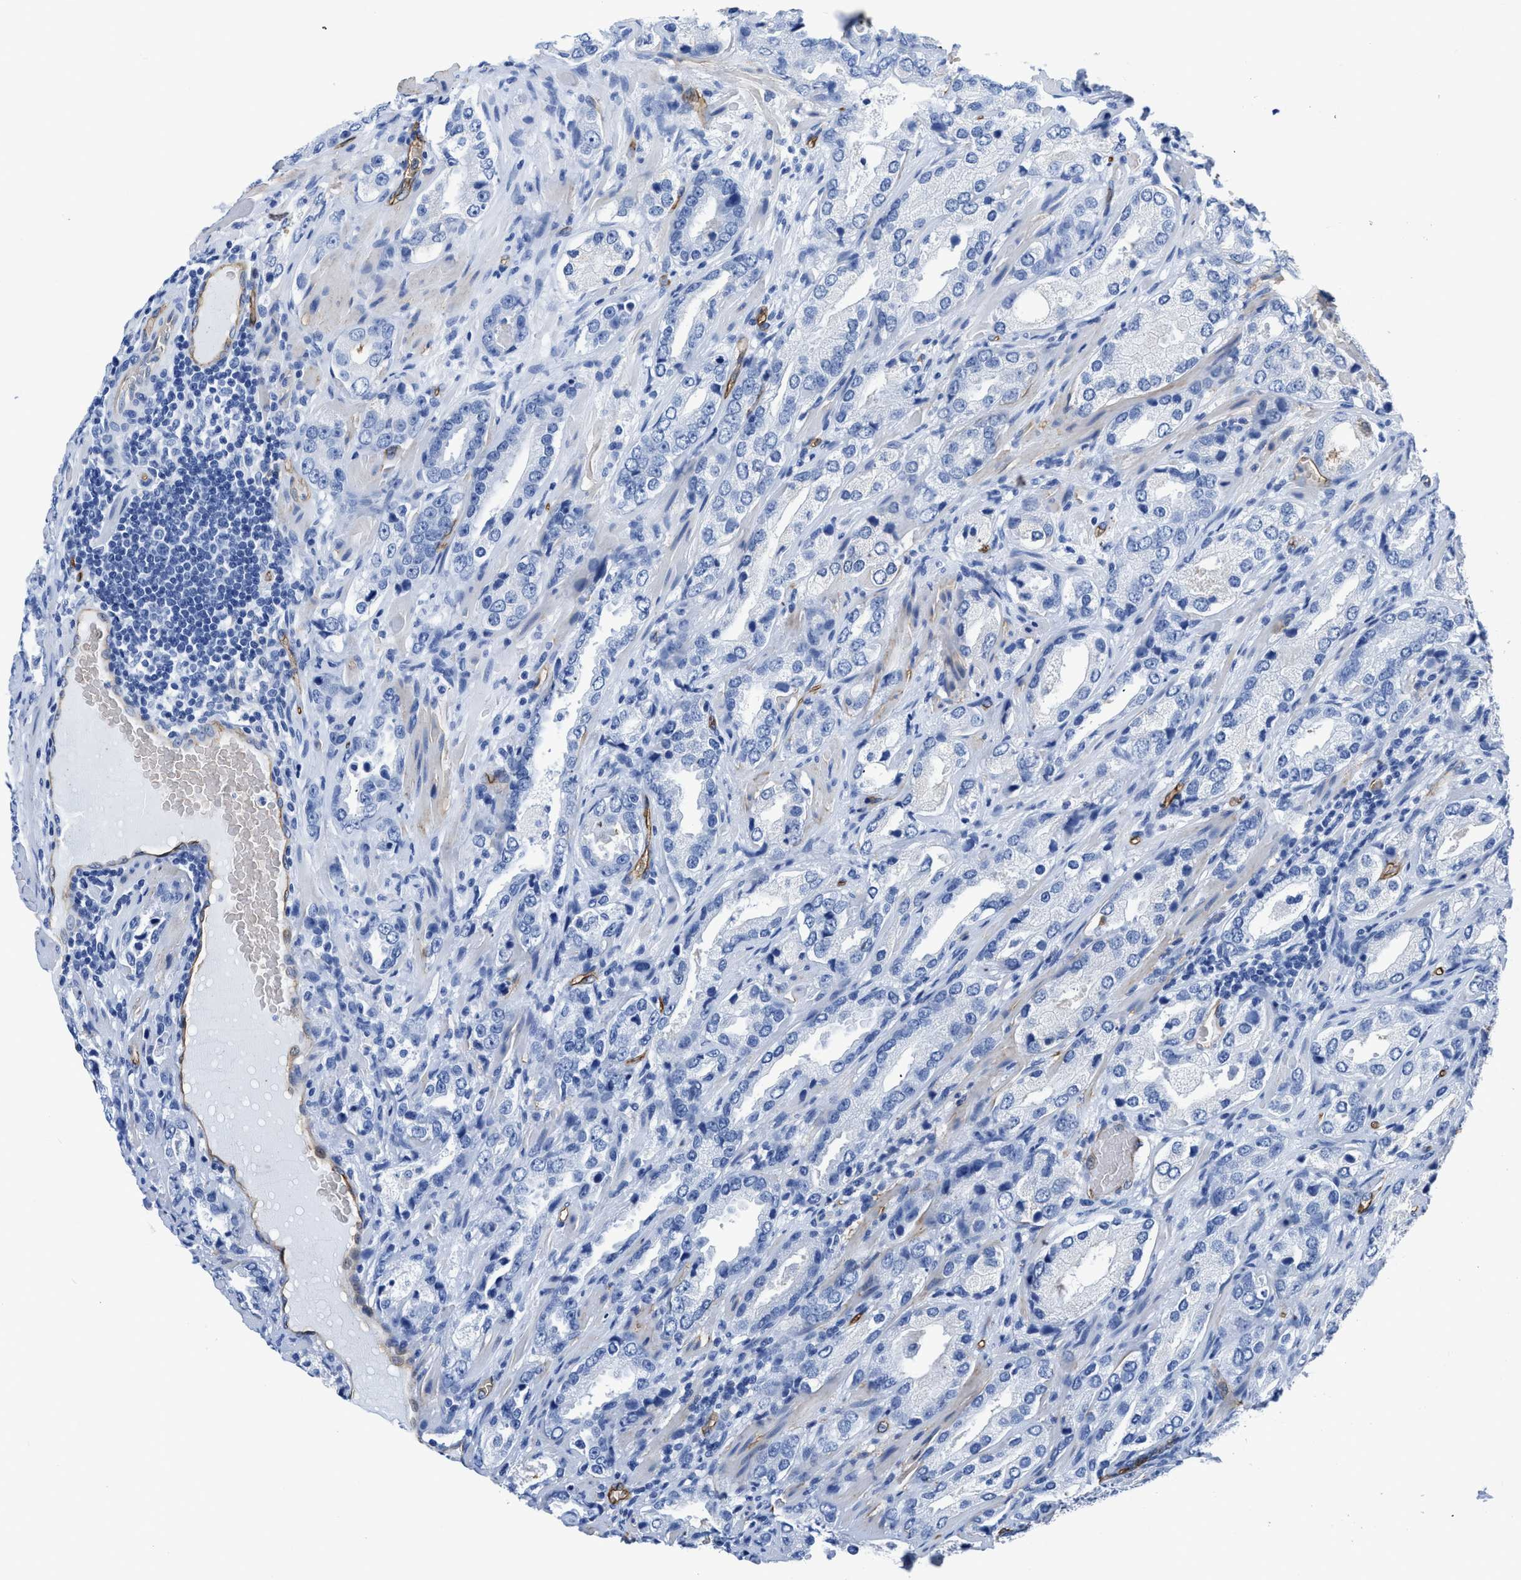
{"staining": {"intensity": "negative", "quantity": "none", "location": "none"}, "tissue": "prostate cancer", "cell_type": "Tumor cells", "image_type": "cancer", "snomed": [{"axis": "morphology", "description": "Adenocarcinoma, High grade"}, {"axis": "topography", "description": "Prostate"}], "caption": "Tumor cells show no significant protein staining in prostate cancer (adenocarcinoma (high-grade)).", "gene": "AQP1", "patient": {"sex": "male", "age": 63}}